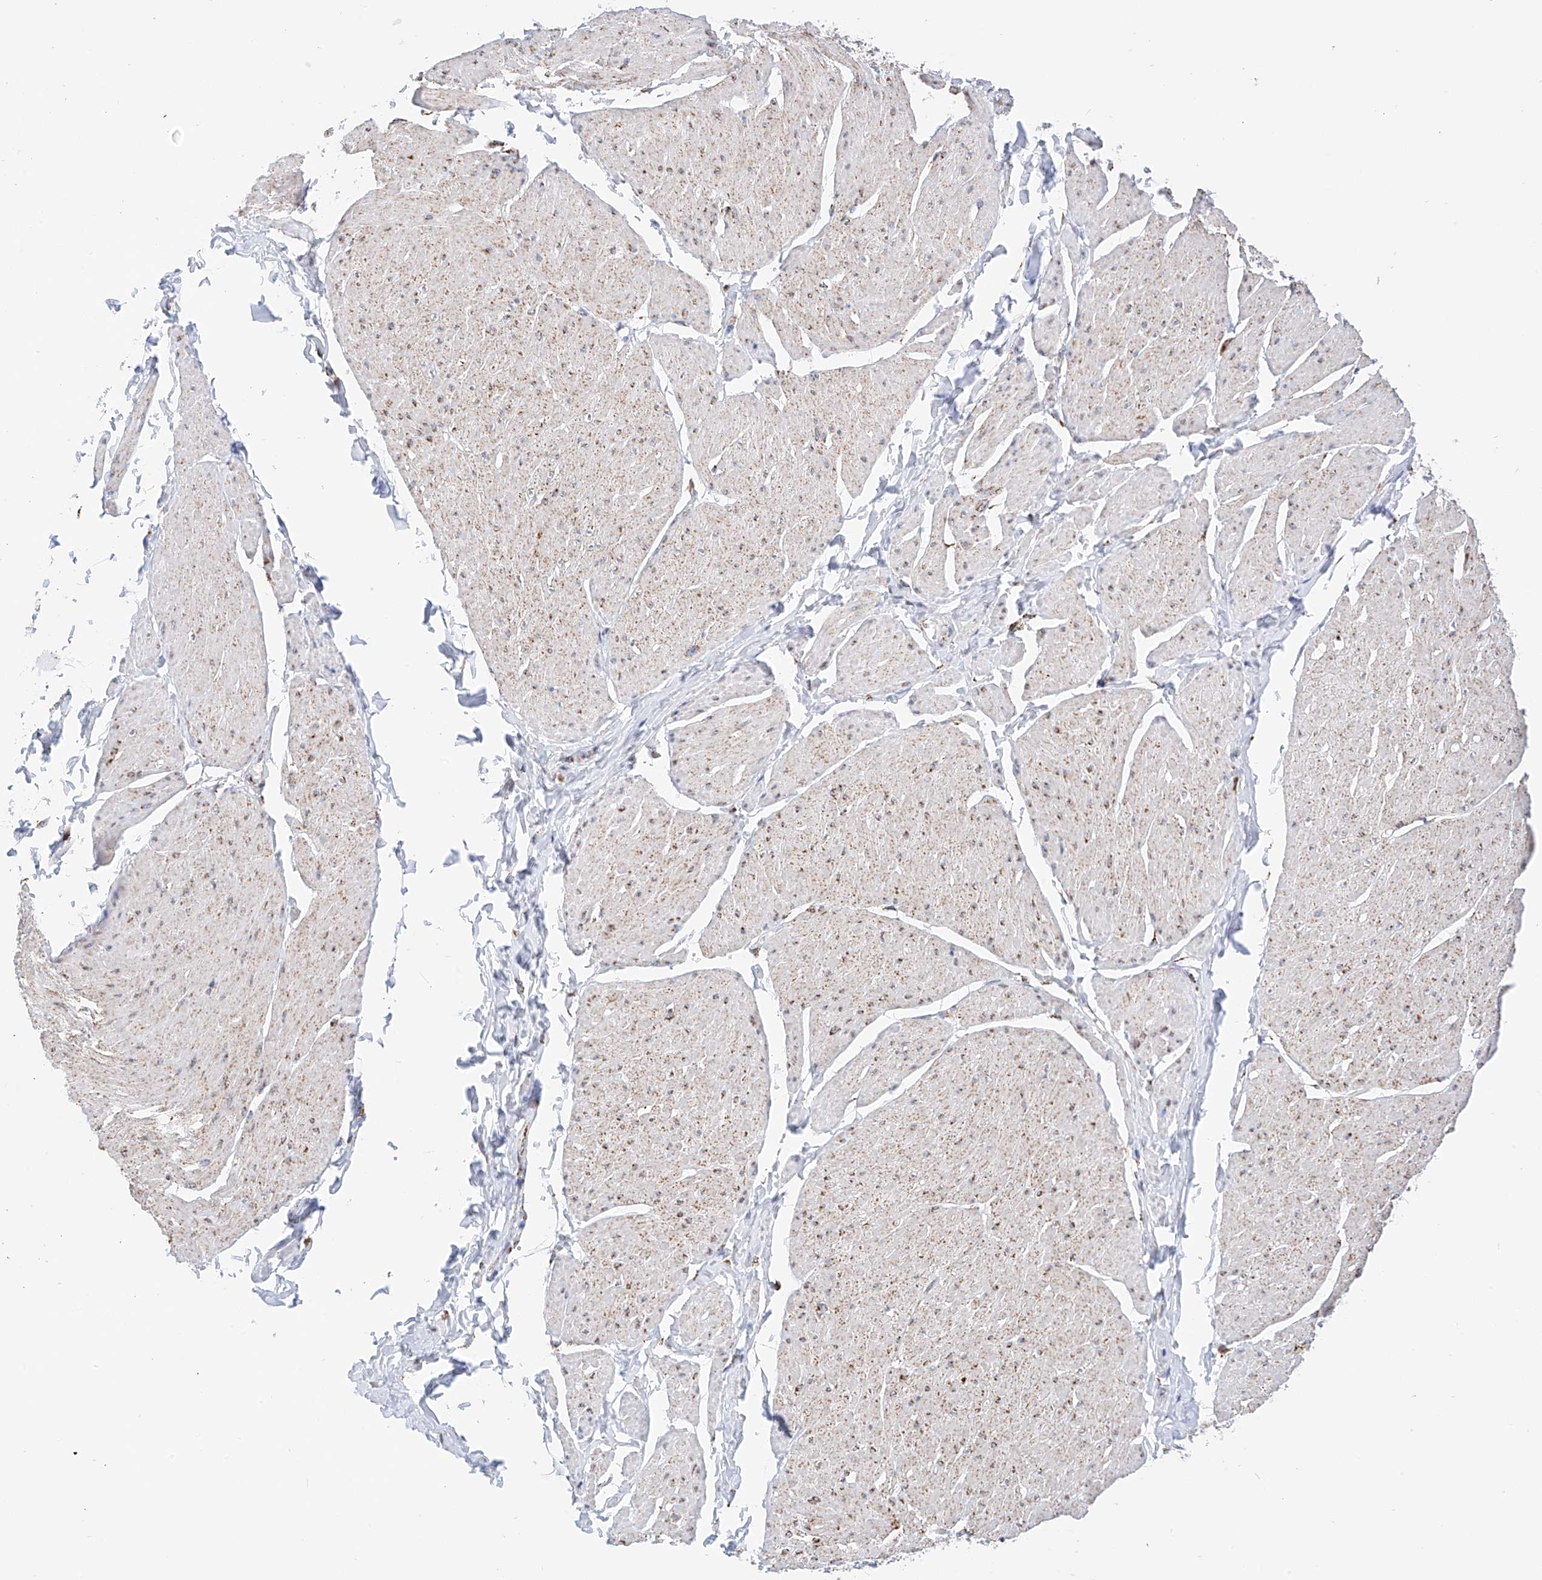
{"staining": {"intensity": "weak", "quantity": "<25%", "location": "cytoplasmic/membranous"}, "tissue": "smooth muscle", "cell_type": "Smooth muscle cells", "image_type": "normal", "snomed": [{"axis": "morphology", "description": "Urothelial carcinoma, High grade"}, {"axis": "topography", "description": "Urinary bladder"}], "caption": "IHC histopathology image of normal smooth muscle stained for a protein (brown), which reveals no staining in smooth muscle cells. (DAB immunohistochemistry (IHC) visualized using brightfield microscopy, high magnification).", "gene": "NALCN", "patient": {"sex": "male", "age": 46}}